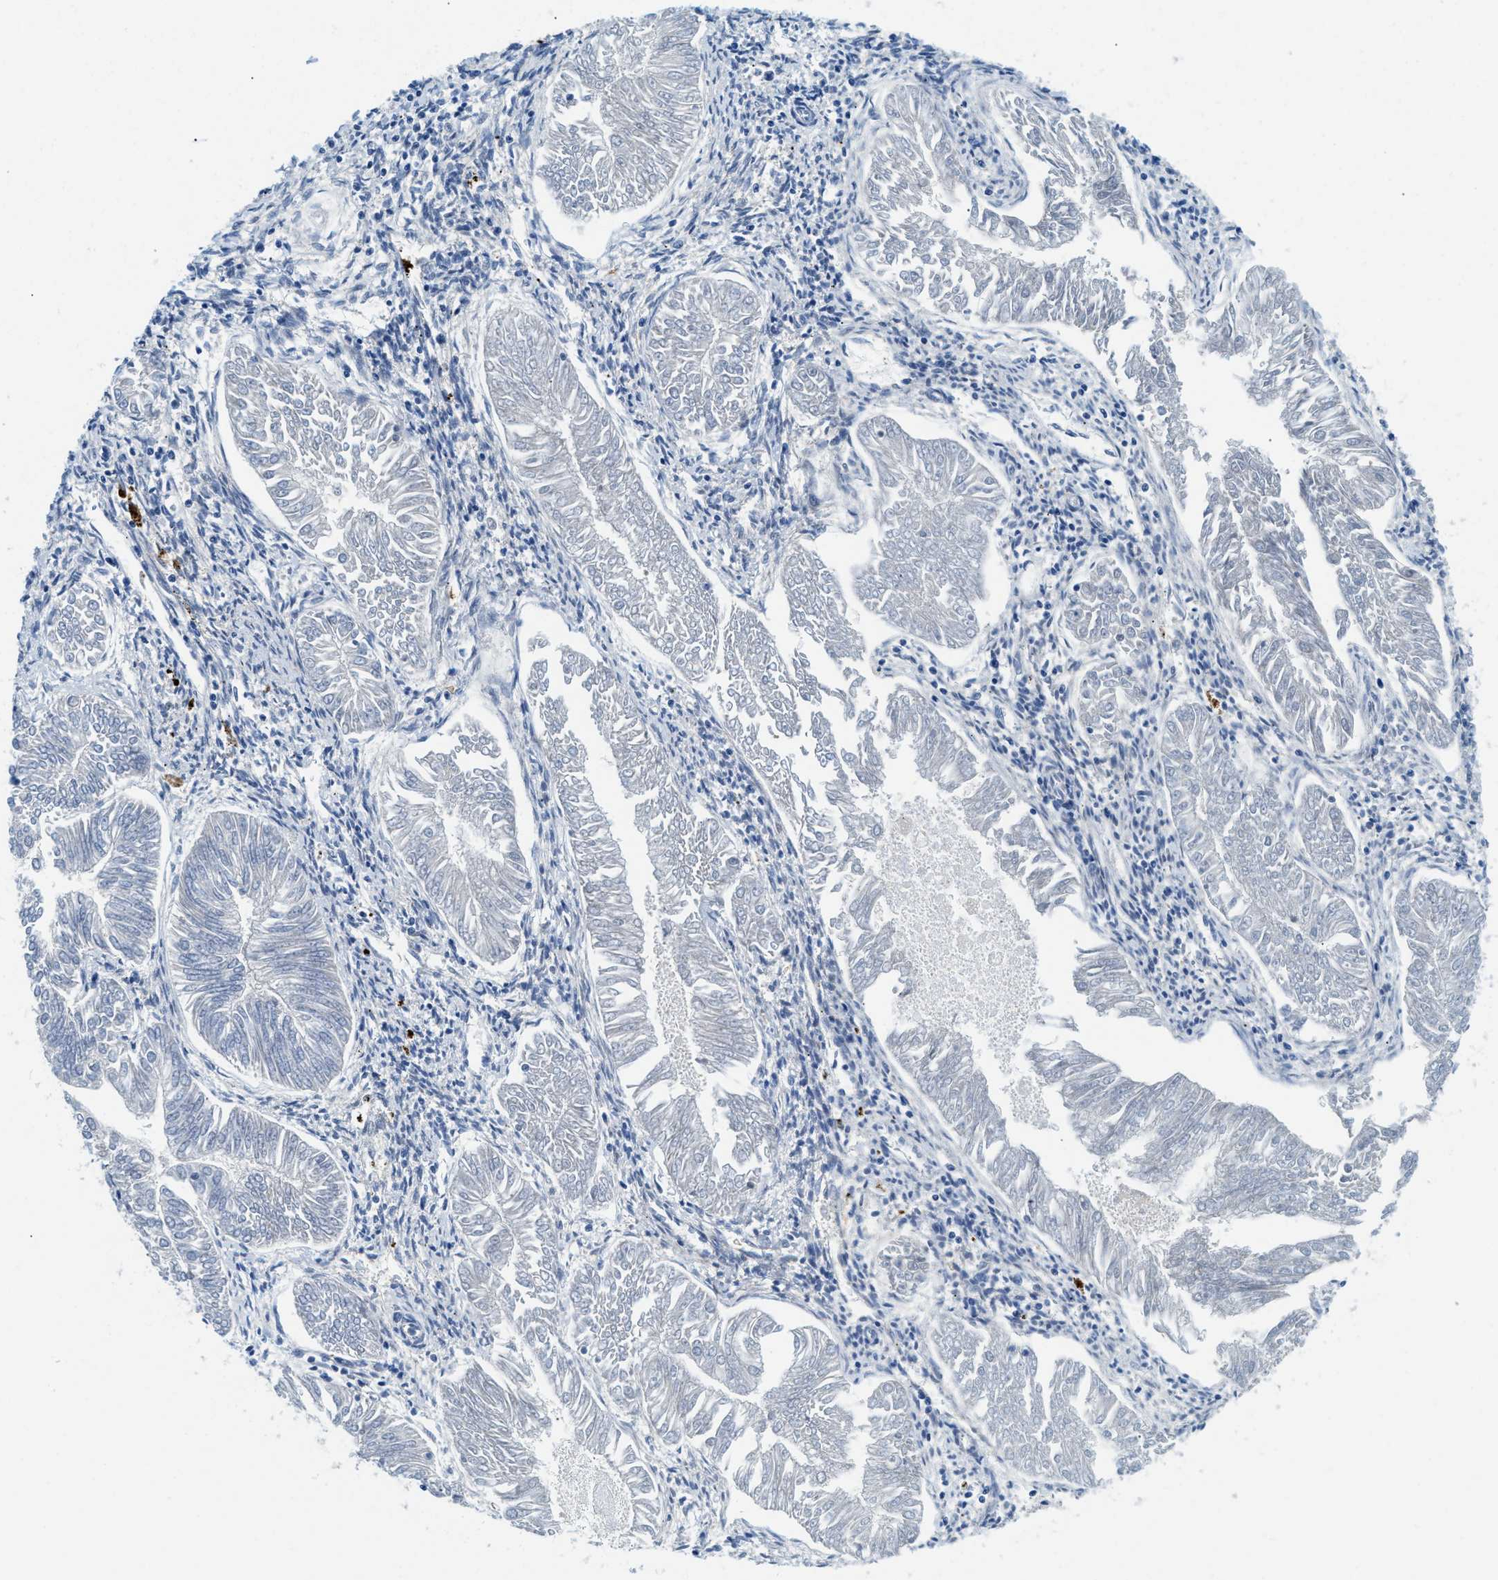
{"staining": {"intensity": "negative", "quantity": "none", "location": "none"}, "tissue": "endometrial cancer", "cell_type": "Tumor cells", "image_type": "cancer", "snomed": [{"axis": "morphology", "description": "Adenocarcinoma, NOS"}, {"axis": "topography", "description": "Endometrium"}], "caption": "An IHC image of endometrial adenocarcinoma is shown. There is no staining in tumor cells of endometrial adenocarcinoma. (Brightfield microscopy of DAB immunohistochemistry at high magnification).", "gene": "CFB", "patient": {"sex": "female", "age": 53}}